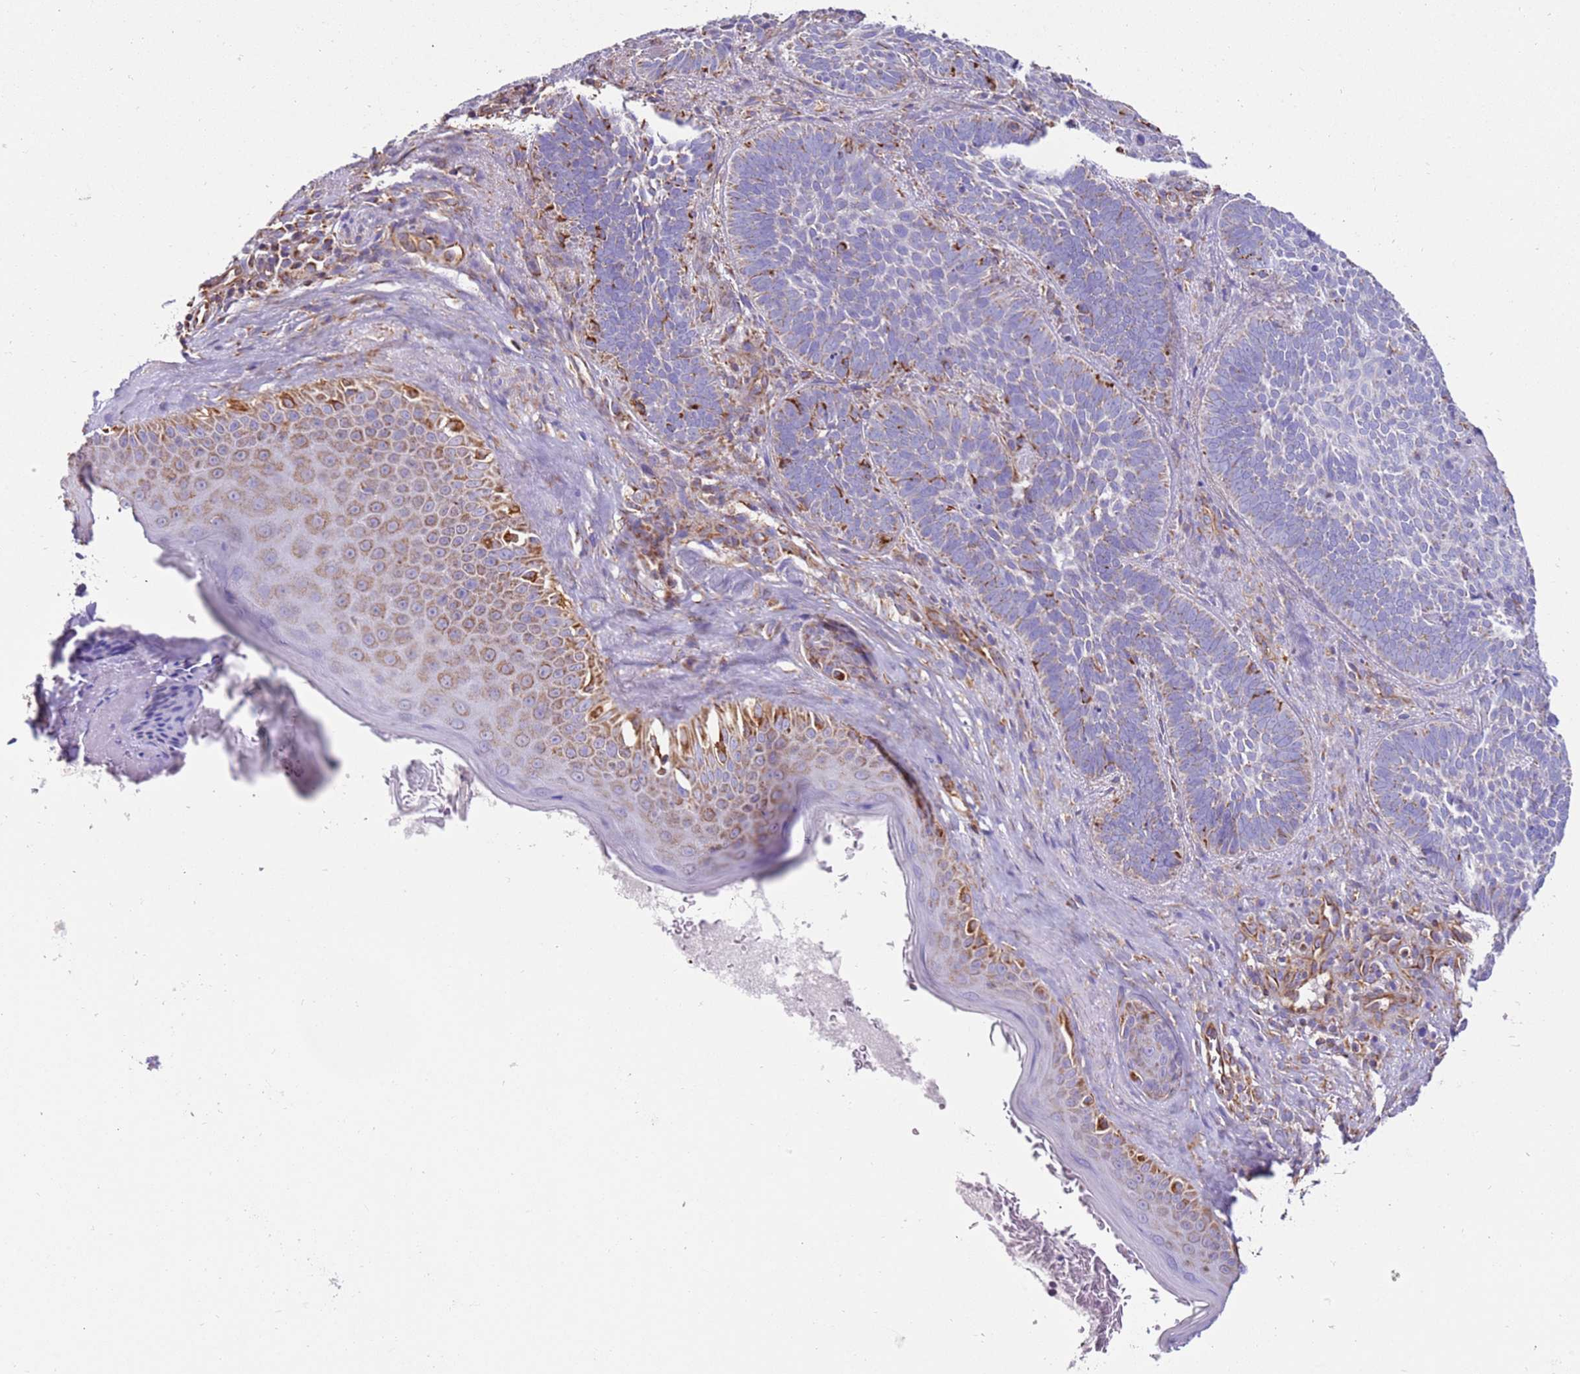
{"staining": {"intensity": "strong", "quantity": "<25%", "location": "cytoplasmic/membranous"}, "tissue": "skin cancer", "cell_type": "Tumor cells", "image_type": "cancer", "snomed": [{"axis": "morphology", "description": "Basal cell carcinoma"}, {"axis": "topography", "description": "Skin"}], "caption": "Protein expression analysis of basal cell carcinoma (skin) exhibits strong cytoplasmic/membranous staining in approximately <25% of tumor cells.", "gene": "MRPL20", "patient": {"sex": "male", "age": 85}}